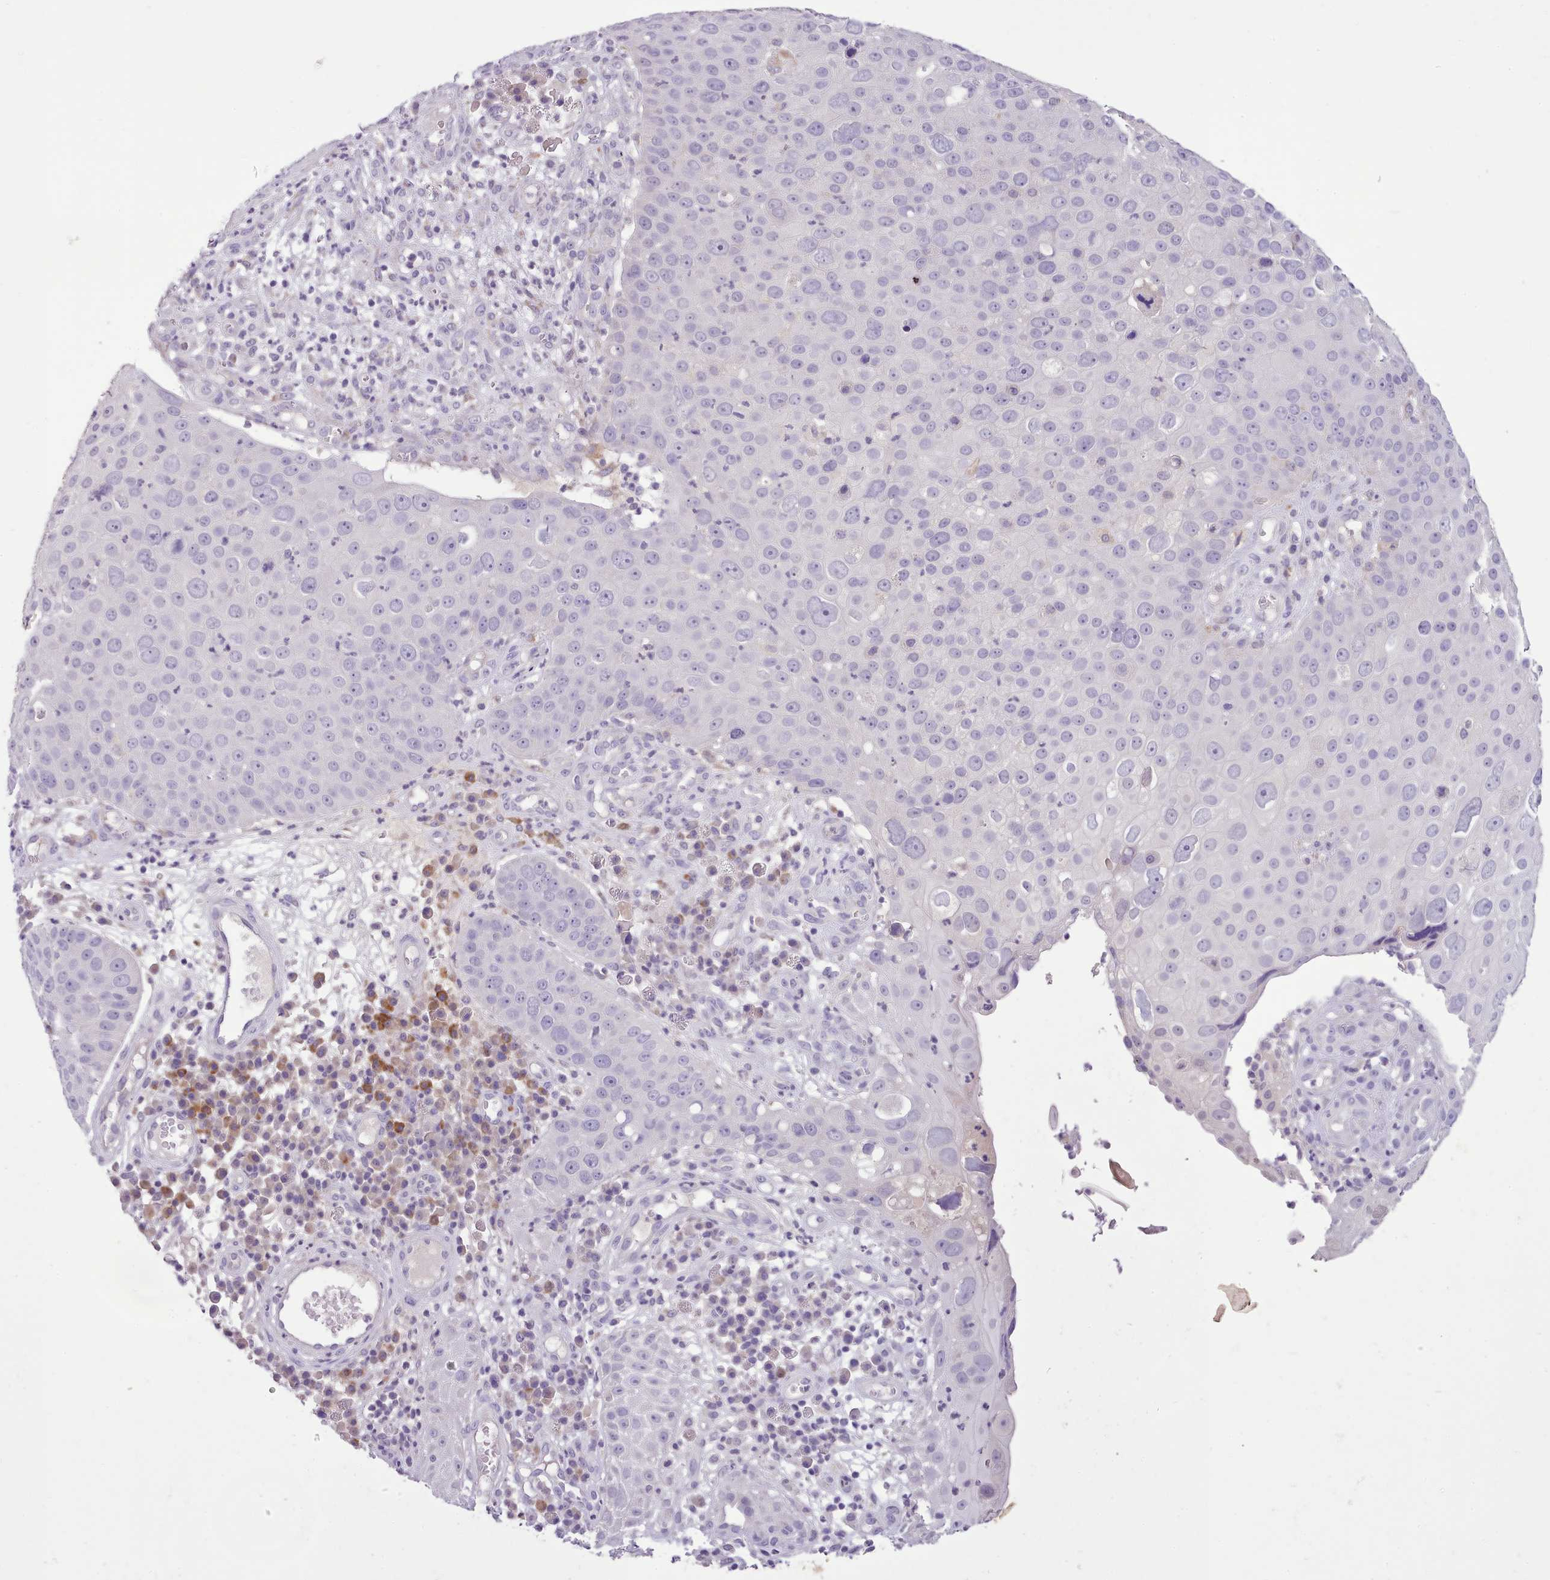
{"staining": {"intensity": "negative", "quantity": "none", "location": "none"}, "tissue": "skin cancer", "cell_type": "Tumor cells", "image_type": "cancer", "snomed": [{"axis": "morphology", "description": "Squamous cell carcinoma, NOS"}, {"axis": "topography", "description": "Skin"}], "caption": "Immunohistochemistry histopathology image of human skin cancer stained for a protein (brown), which demonstrates no staining in tumor cells.", "gene": "FAM83E", "patient": {"sex": "male", "age": 71}}